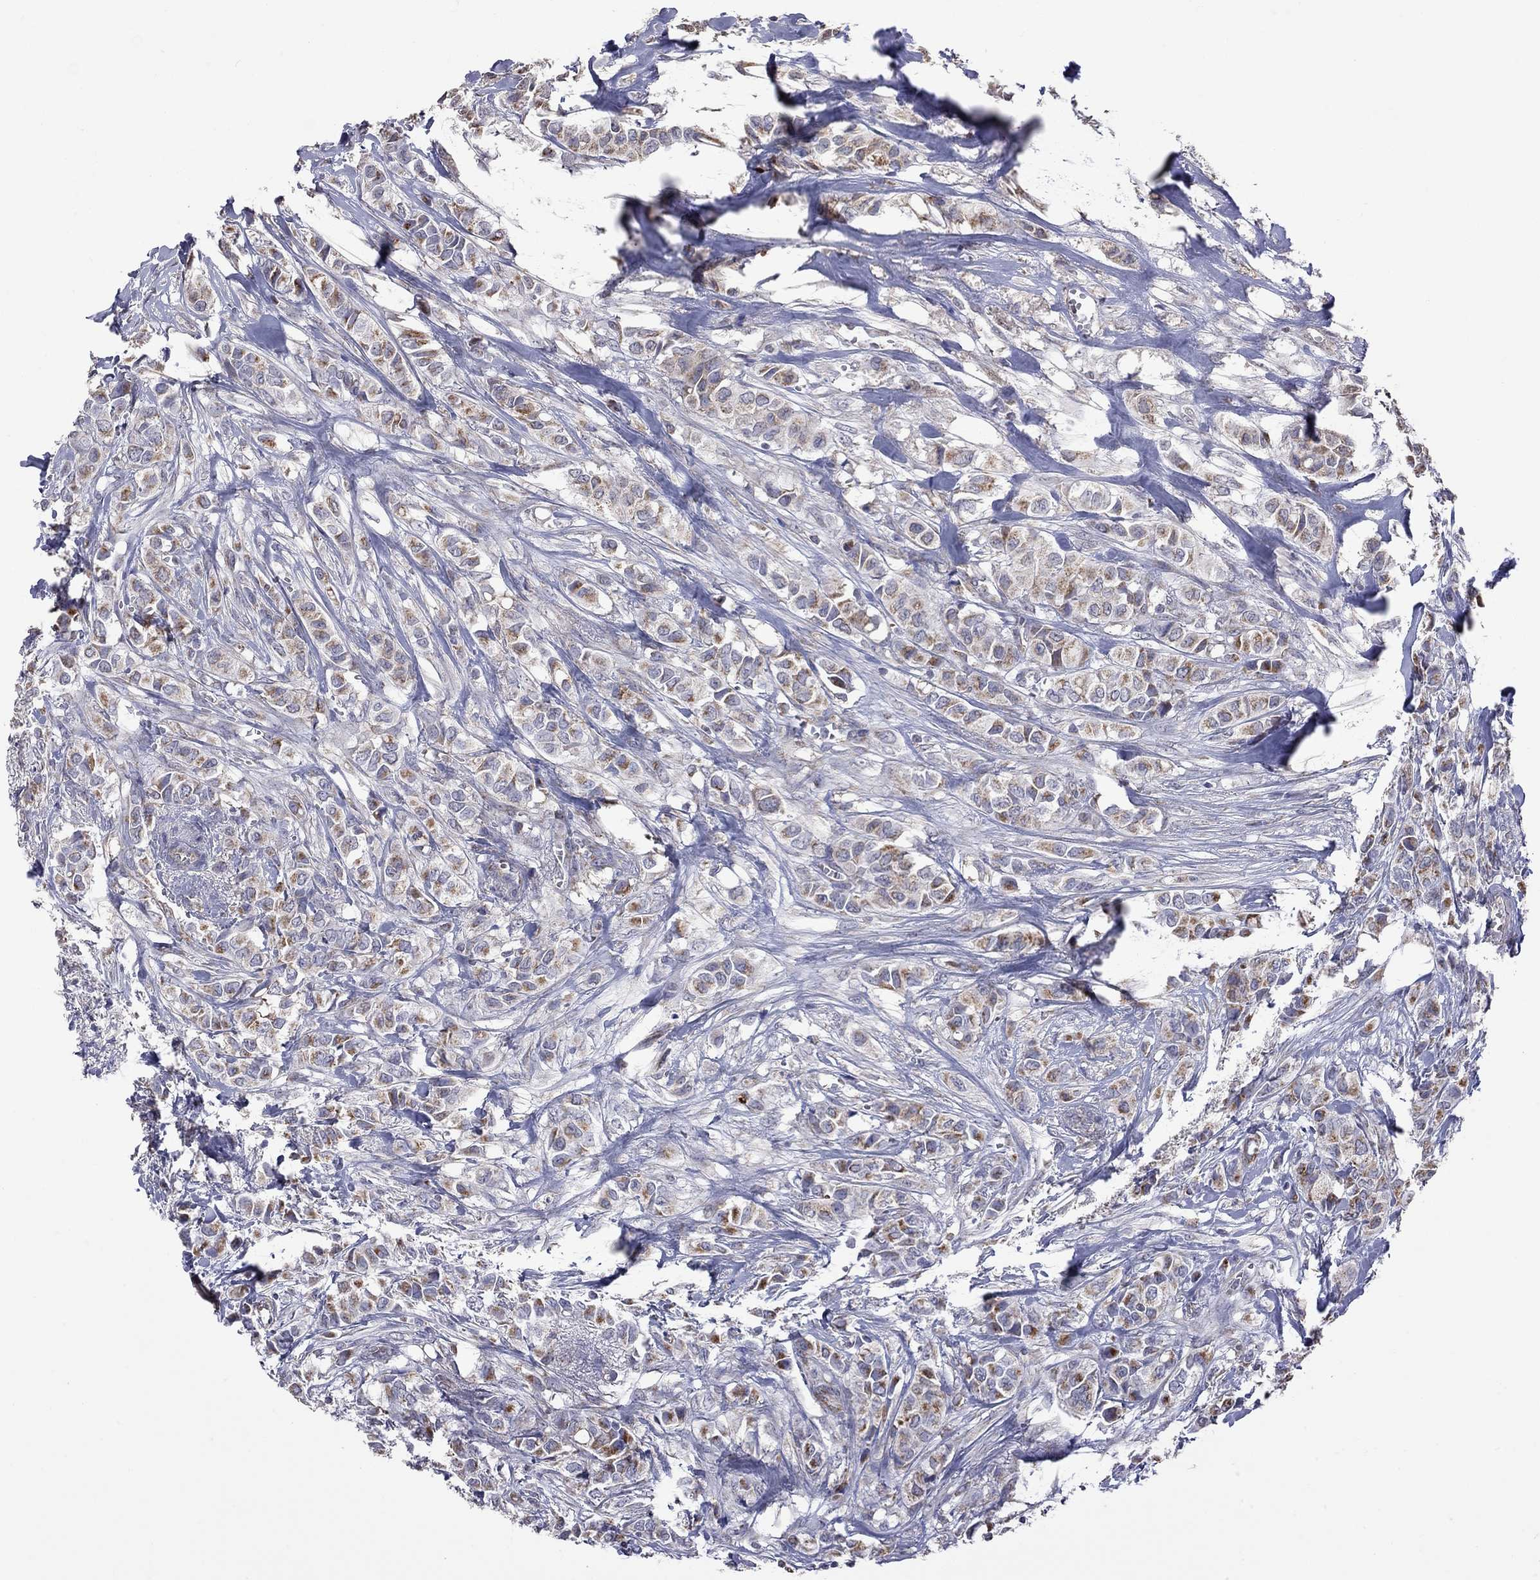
{"staining": {"intensity": "moderate", "quantity": ">75%", "location": "cytoplasmic/membranous"}, "tissue": "breast cancer", "cell_type": "Tumor cells", "image_type": "cancer", "snomed": [{"axis": "morphology", "description": "Duct carcinoma"}, {"axis": "topography", "description": "Breast"}], "caption": "This micrograph displays immunohistochemistry staining of breast cancer (infiltrating ductal carcinoma), with medium moderate cytoplasmic/membranous staining in about >75% of tumor cells.", "gene": "NDUFB1", "patient": {"sex": "female", "age": 85}}